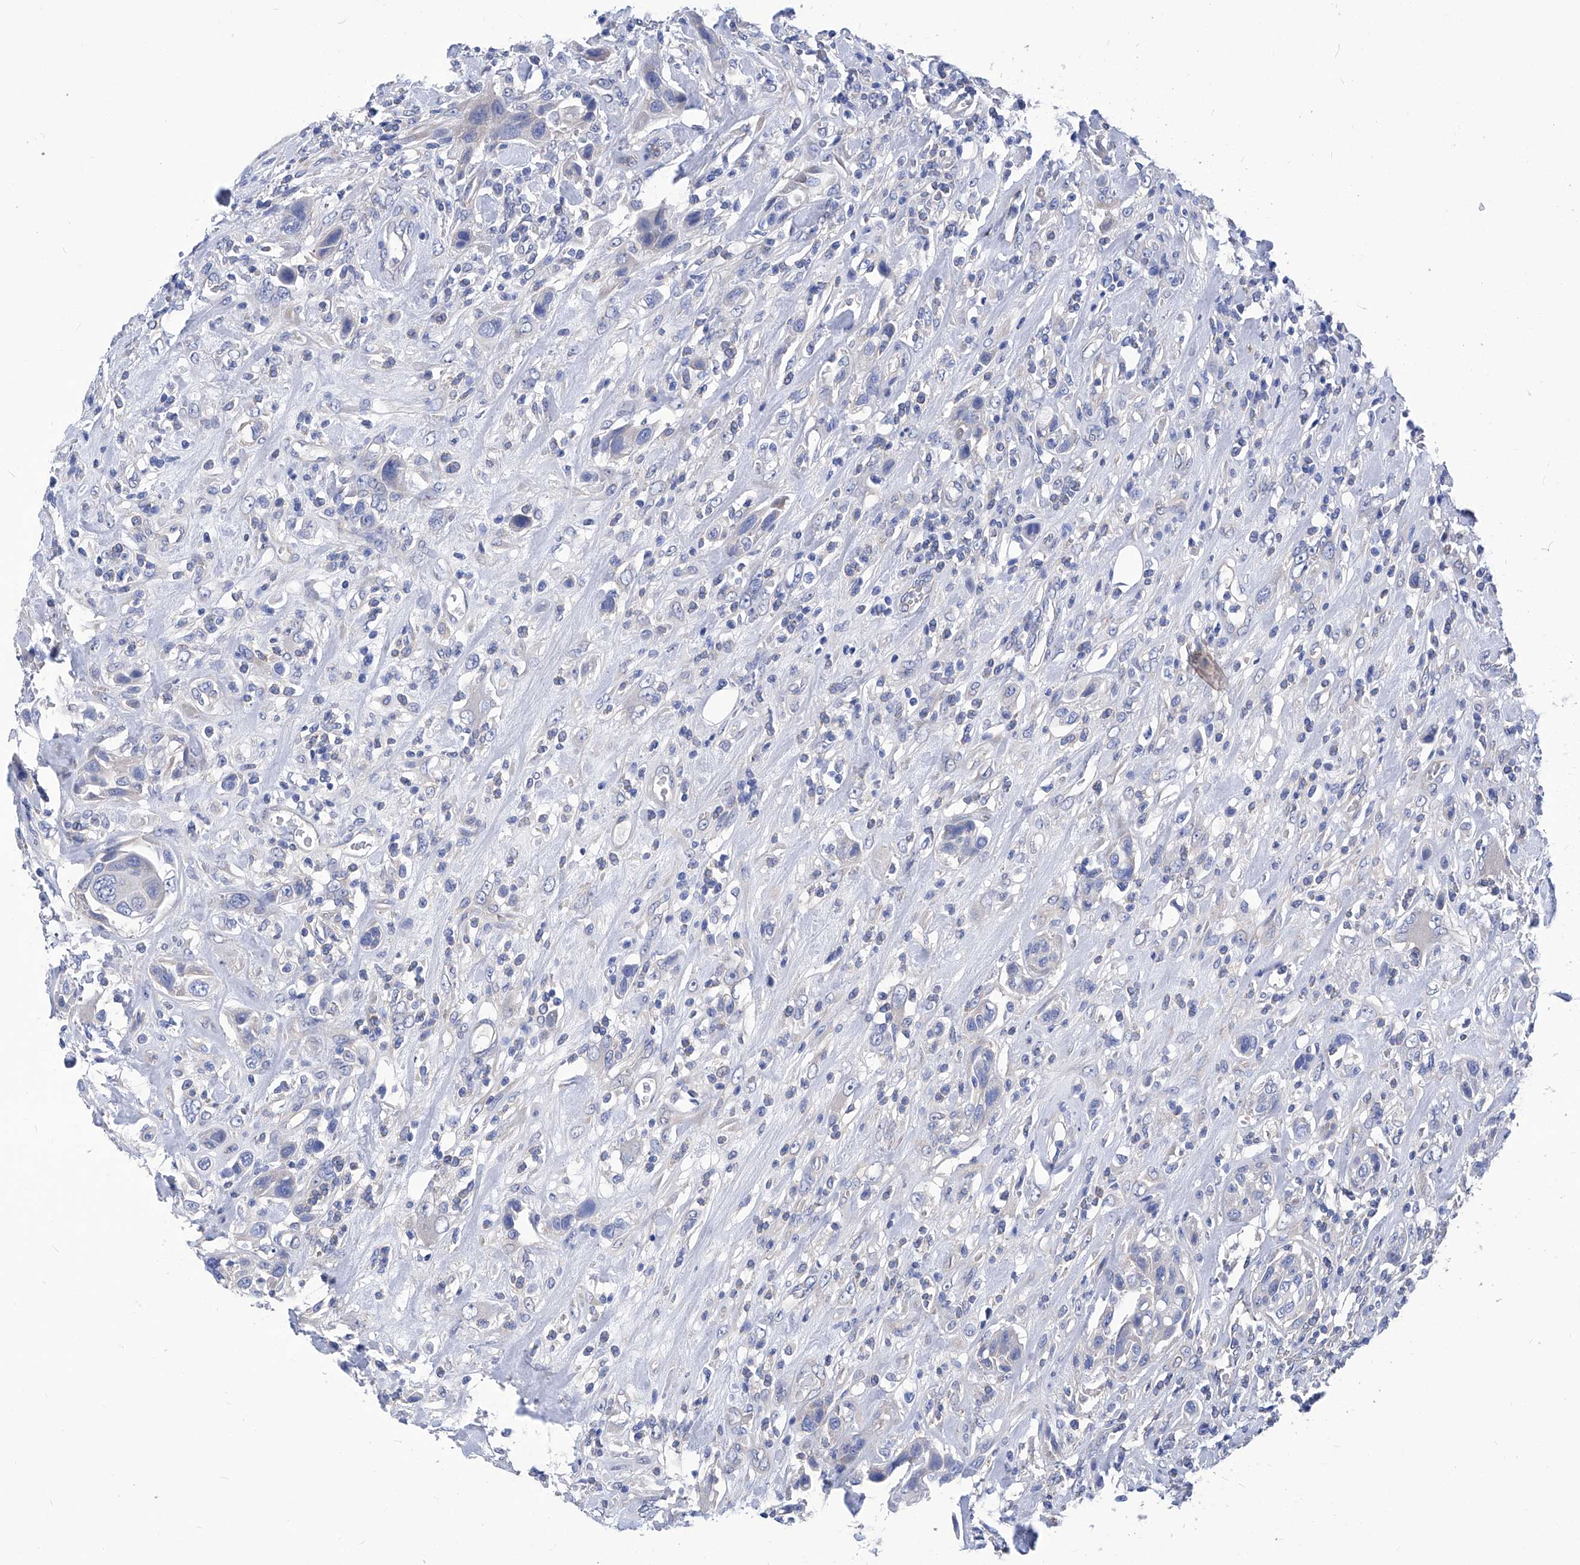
{"staining": {"intensity": "negative", "quantity": "none", "location": "none"}, "tissue": "urothelial cancer", "cell_type": "Tumor cells", "image_type": "cancer", "snomed": [{"axis": "morphology", "description": "Urothelial carcinoma, High grade"}, {"axis": "topography", "description": "Urinary bladder"}], "caption": "Tumor cells are negative for brown protein staining in high-grade urothelial carcinoma.", "gene": "XPNPEP1", "patient": {"sex": "male", "age": 50}}